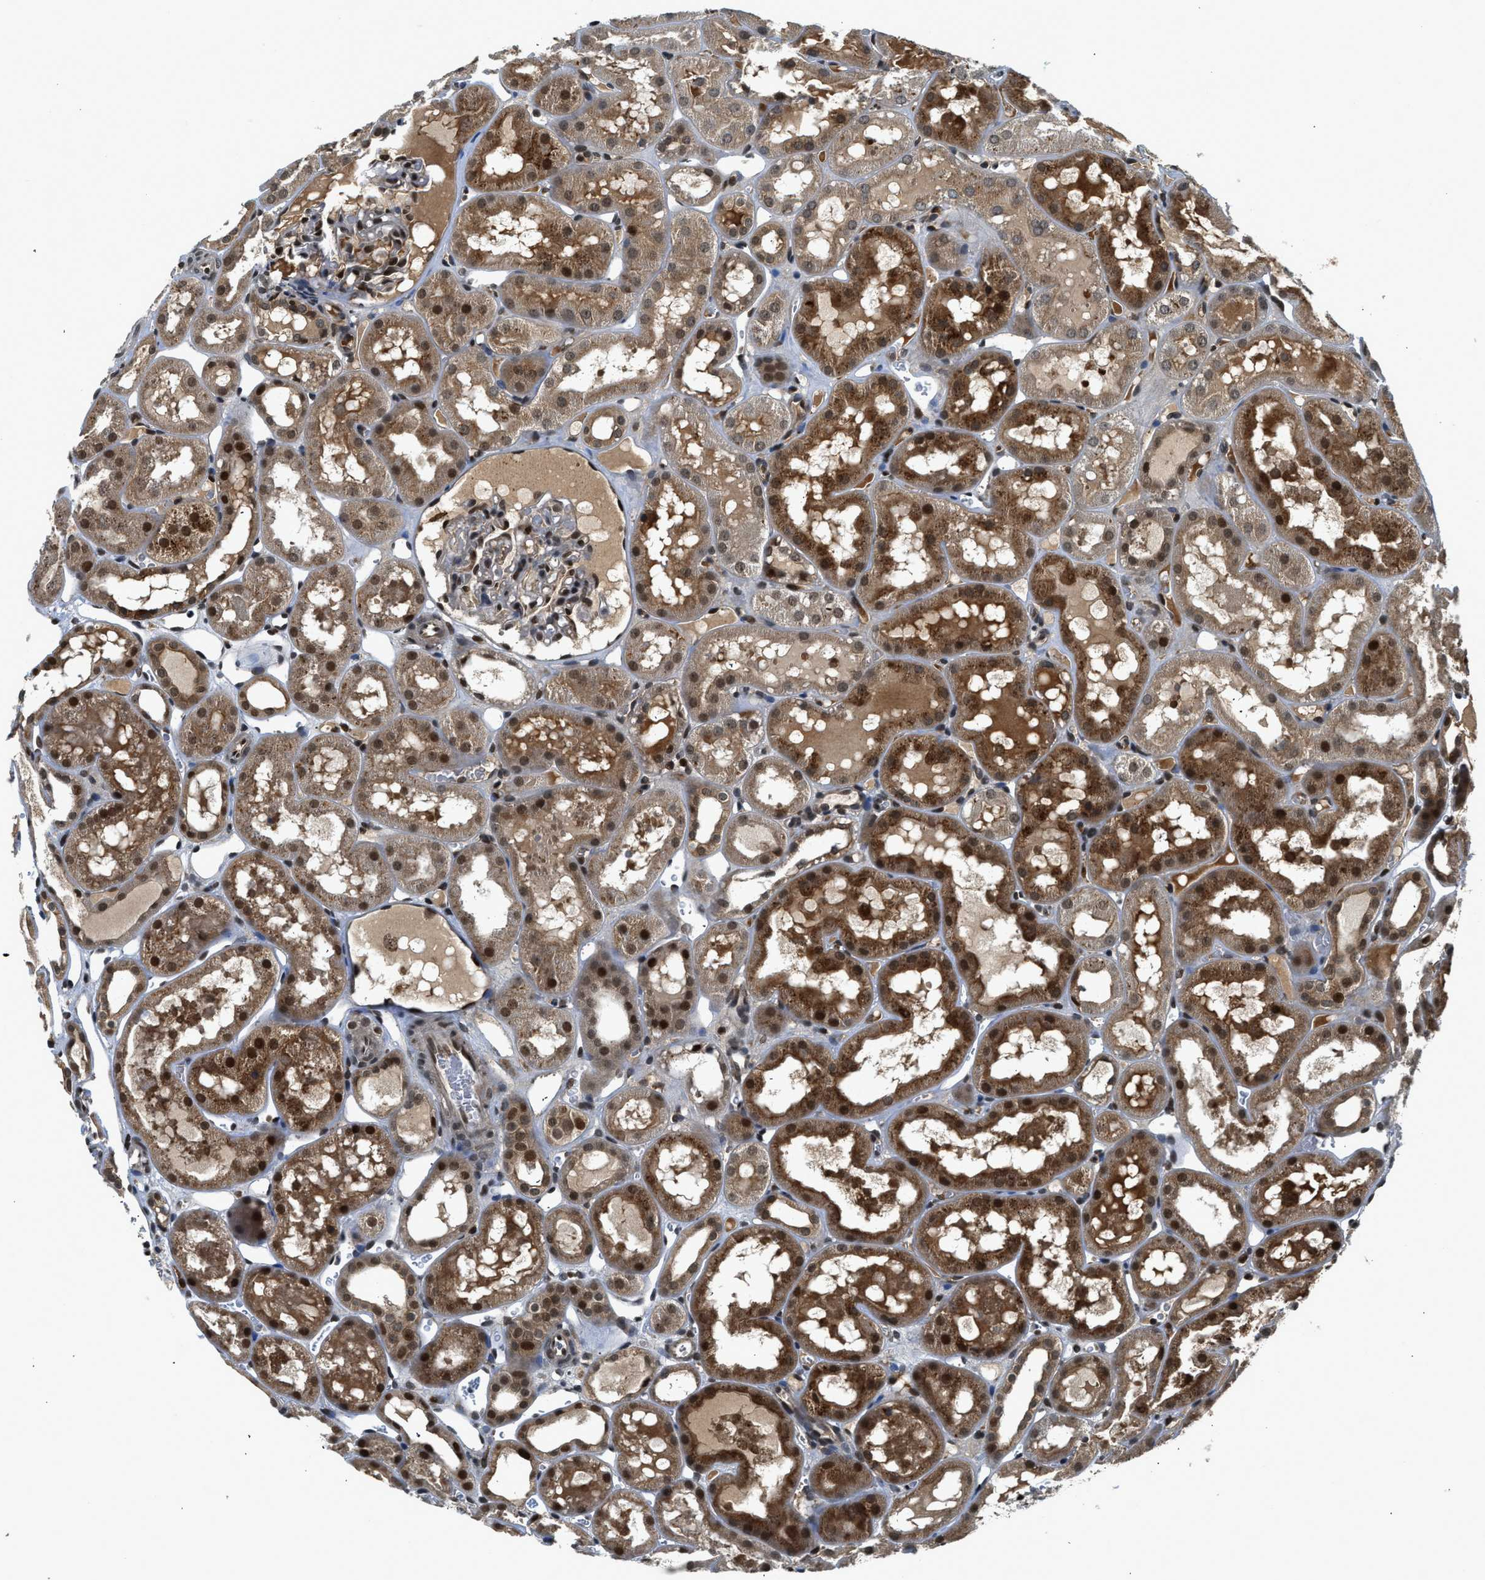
{"staining": {"intensity": "moderate", "quantity": "25%-75%", "location": "nuclear"}, "tissue": "kidney", "cell_type": "Cells in glomeruli", "image_type": "normal", "snomed": [{"axis": "morphology", "description": "Normal tissue, NOS"}, {"axis": "topography", "description": "Kidney"}, {"axis": "topography", "description": "Urinary bladder"}], "caption": "Protein staining displays moderate nuclear staining in about 25%-75% of cells in glomeruli in unremarkable kidney. Nuclei are stained in blue.", "gene": "RETREG3", "patient": {"sex": "male", "age": 16}}